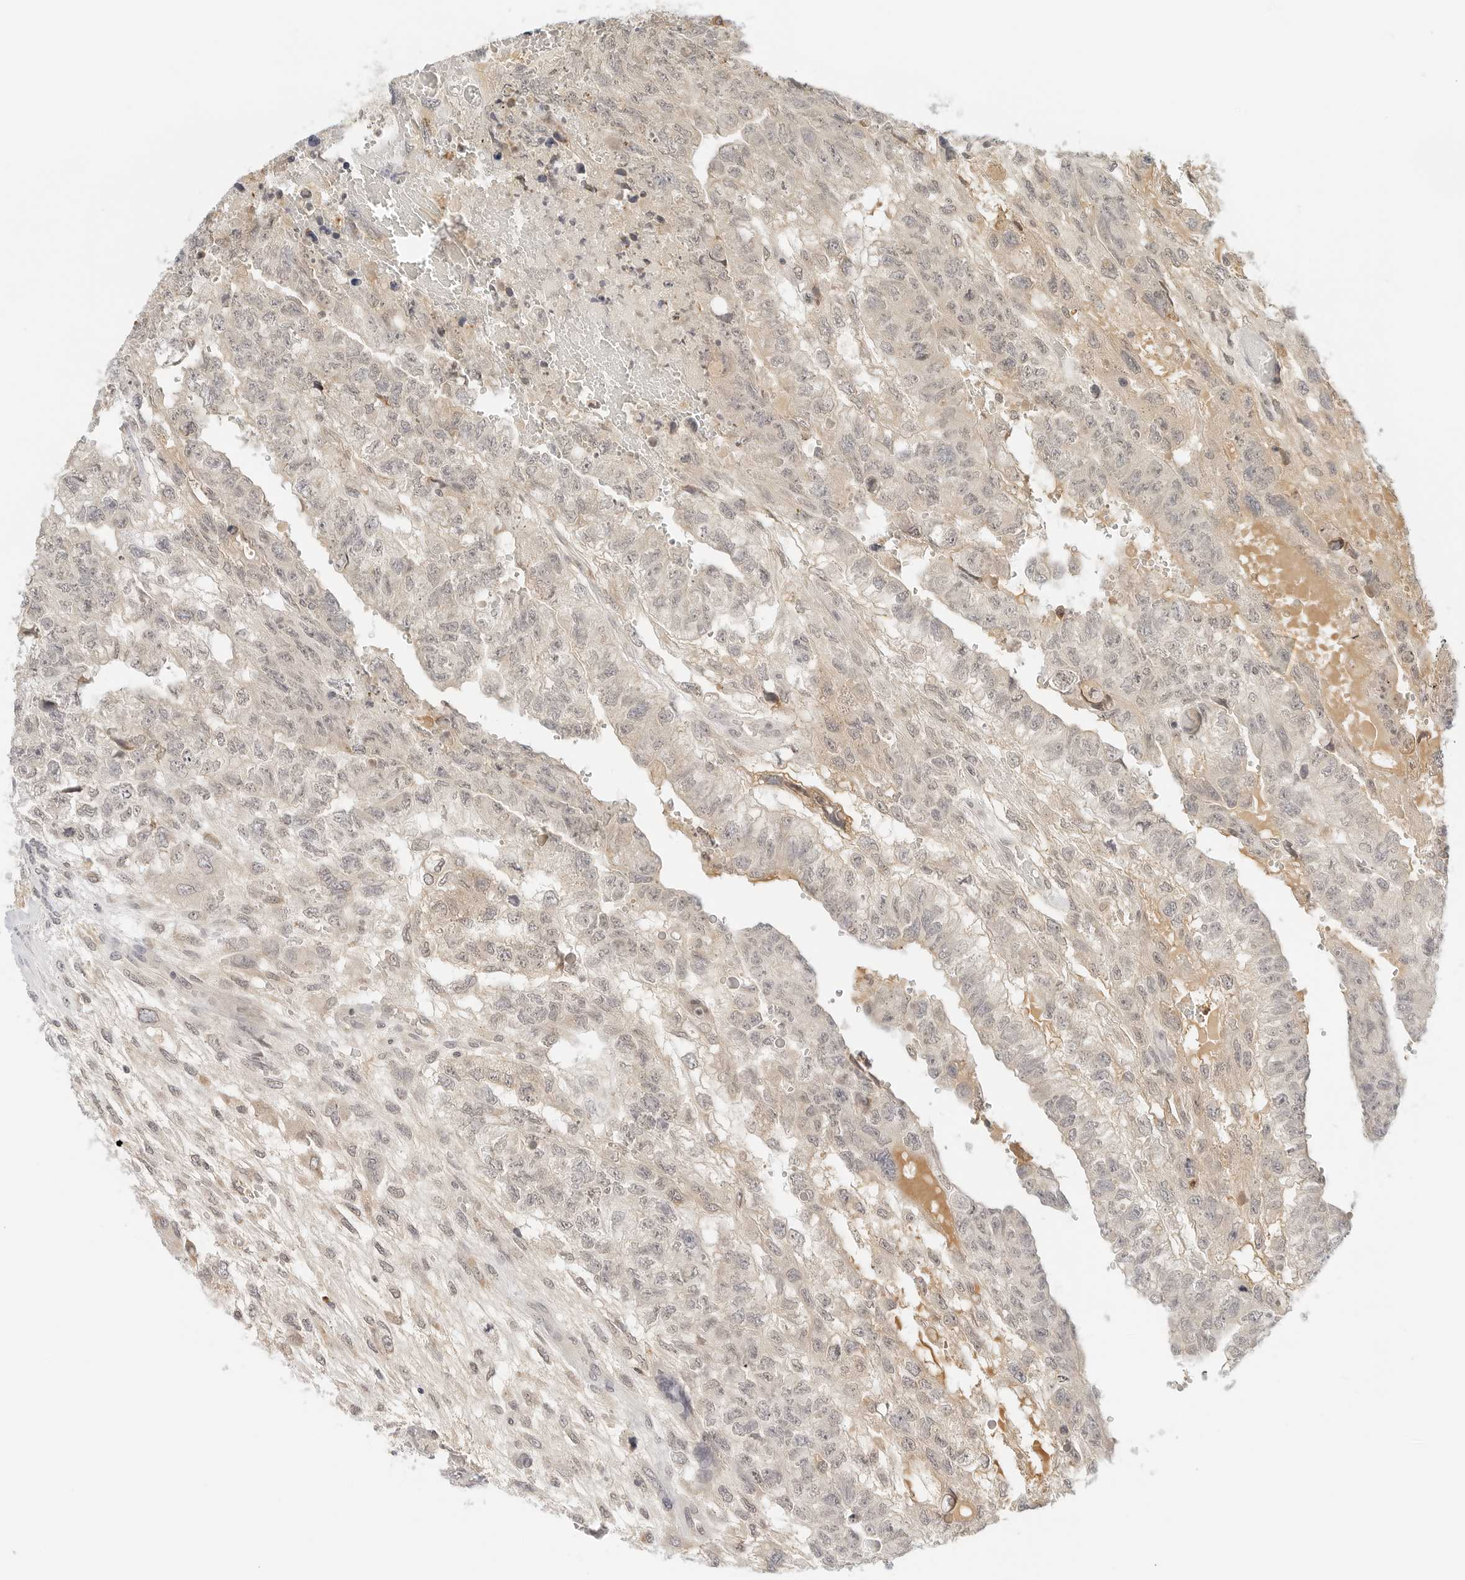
{"staining": {"intensity": "weak", "quantity": "<25%", "location": "cytoplasmic/membranous"}, "tissue": "testis cancer", "cell_type": "Tumor cells", "image_type": "cancer", "snomed": [{"axis": "morphology", "description": "Carcinoma, Embryonal, NOS"}, {"axis": "topography", "description": "Testis"}], "caption": "There is no significant positivity in tumor cells of testis cancer. (DAB (3,3'-diaminobenzidine) immunohistochemistry (IHC) visualized using brightfield microscopy, high magnification).", "gene": "NEO1", "patient": {"sex": "male", "age": 36}}